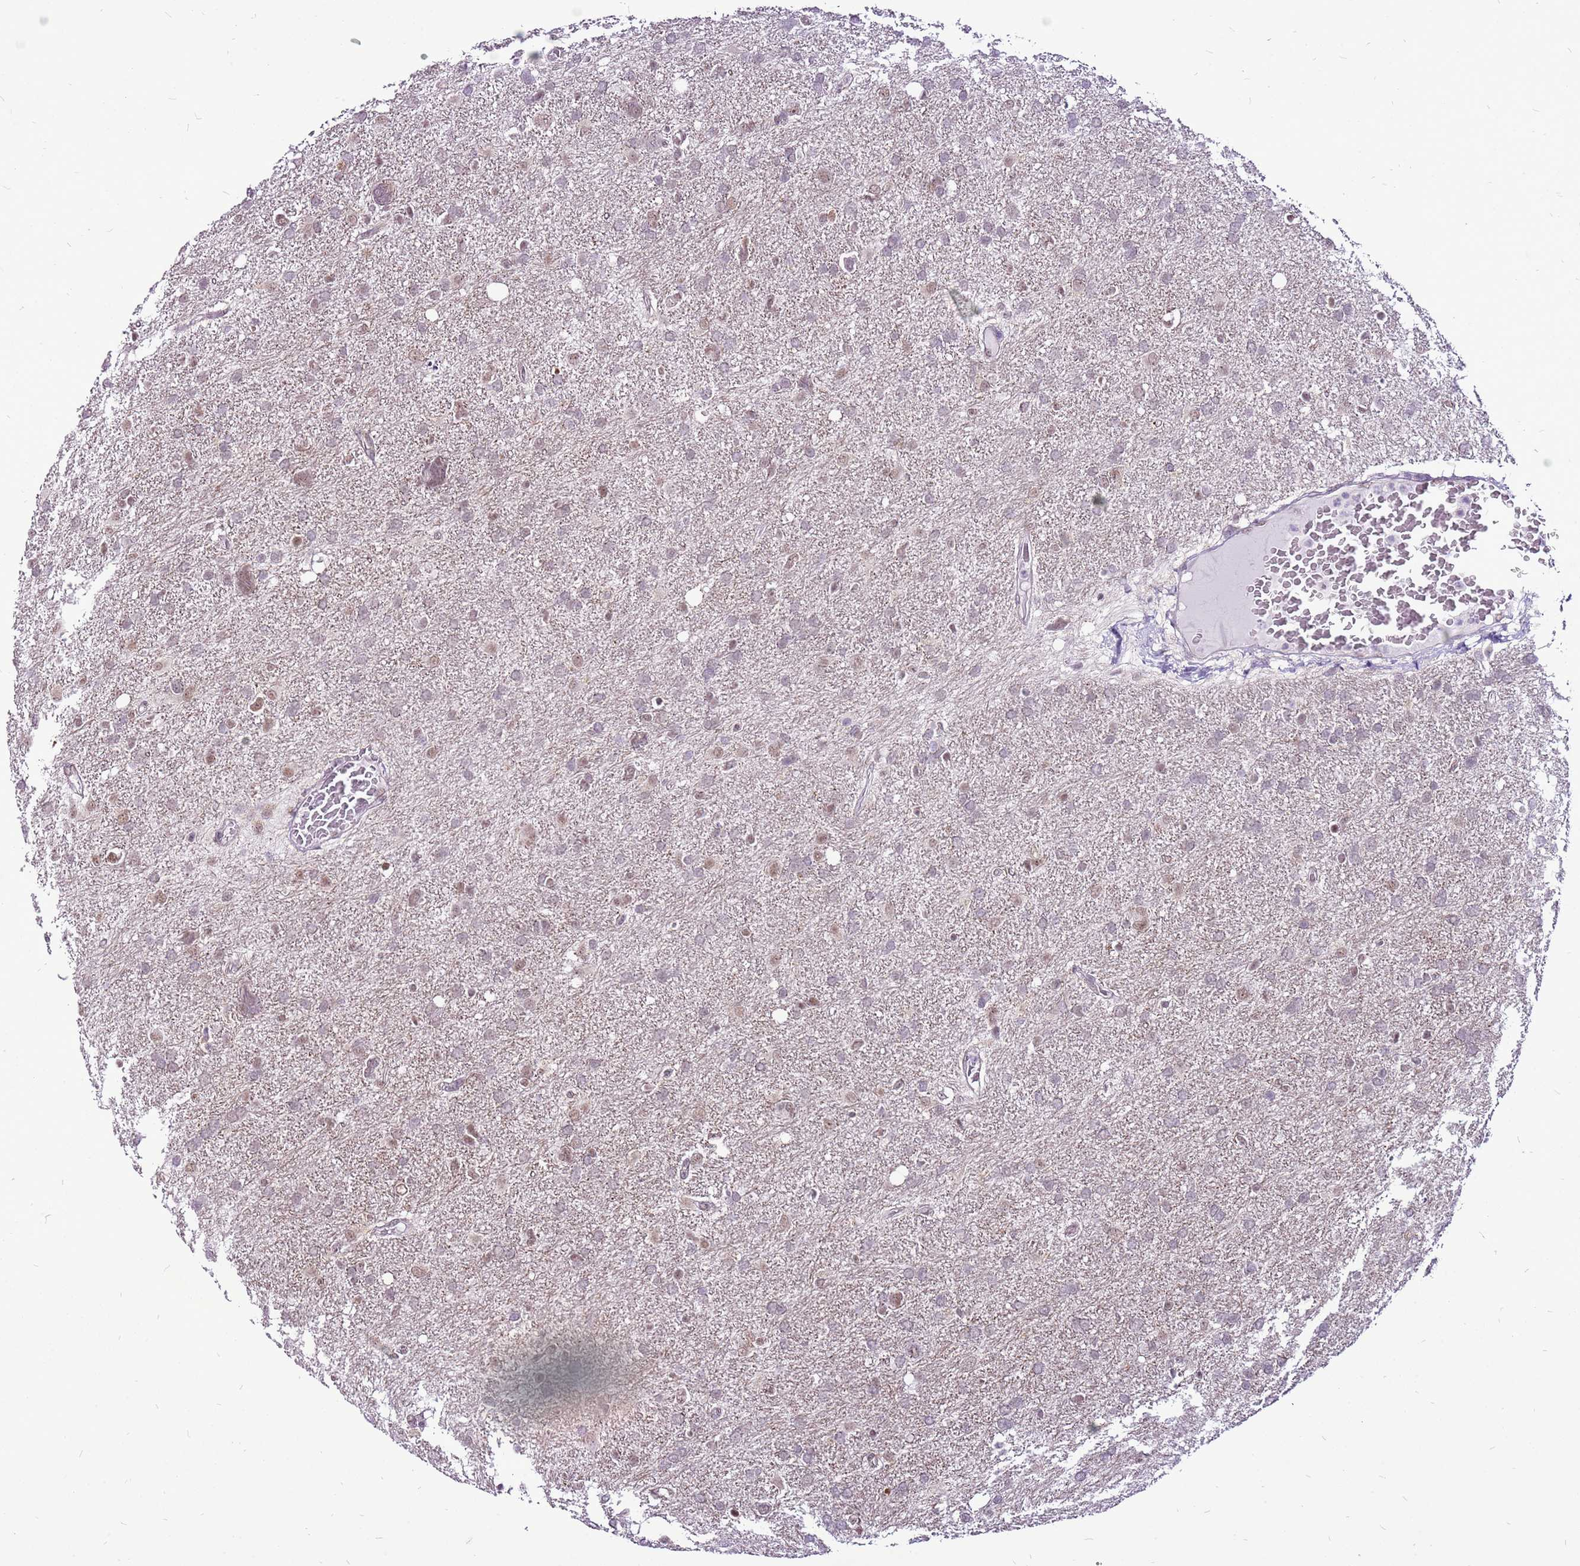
{"staining": {"intensity": "moderate", "quantity": "25%-75%", "location": "nuclear"}, "tissue": "glioma", "cell_type": "Tumor cells", "image_type": "cancer", "snomed": [{"axis": "morphology", "description": "Glioma, malignant, High grade"}, {"axis": "topography", "description": "Brain"}], "caption": "Malignant glioma (high-grade) stained with a protein marker displays moderate staining in tumor cells.", "gene": "CCDC166", "patient": {"sex": "male", "age": 61}}